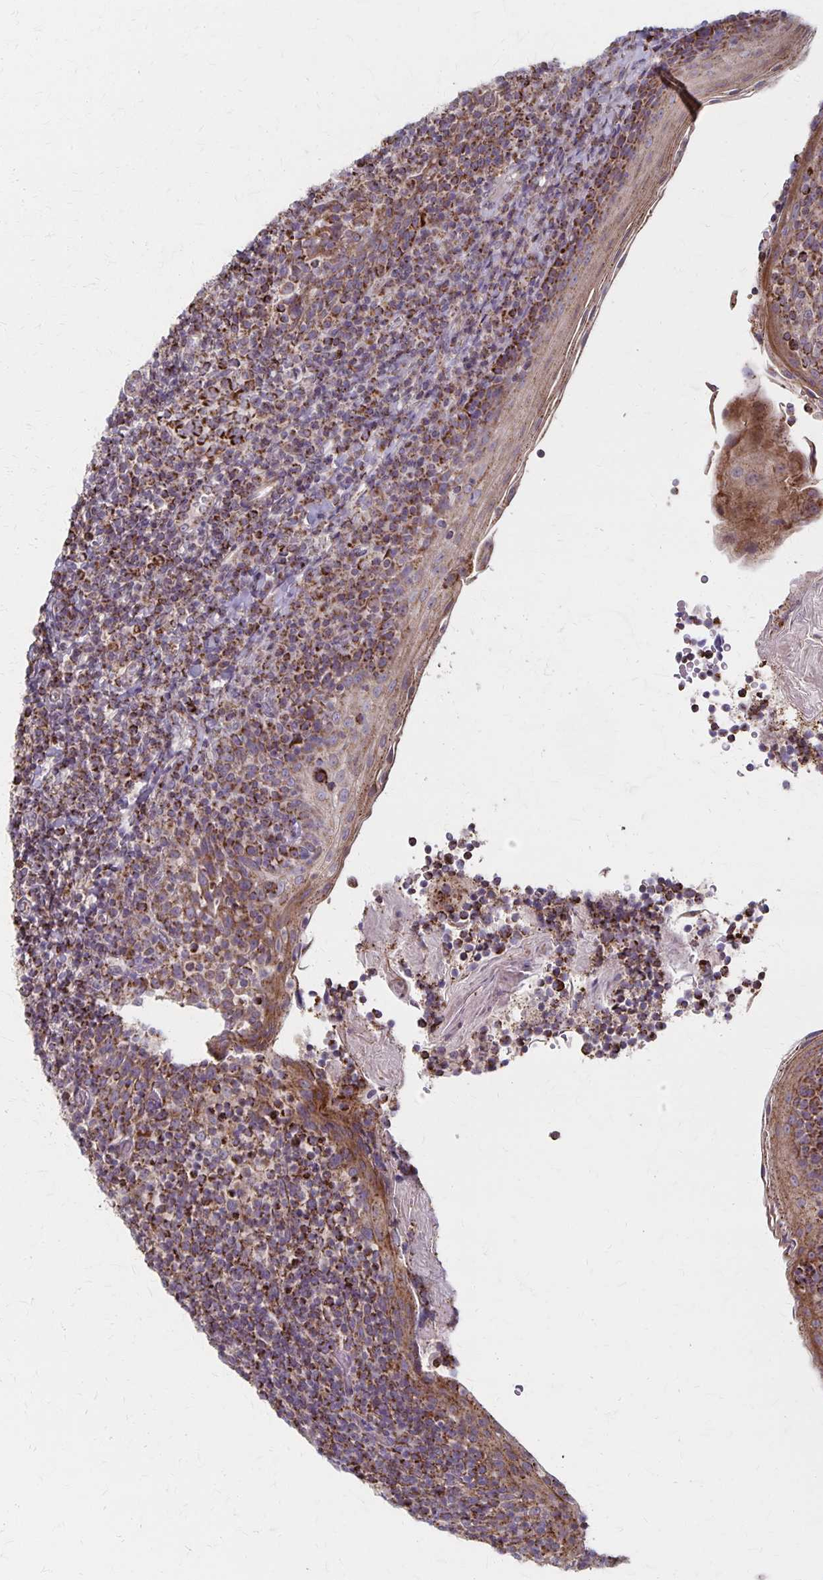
{"staining": {"intensity": "strong", "quantity": ">75%", "location": "cytoplasmic/membranous"}, "tissue": "tonsil", "cell_type": "Germinal center cells", "image_type": "normal", "snomed": [{"axis": "morphology", "description": "Normal tissue, NOS"}, {"axis": "topography", "description": "Tonsil"}], "caption": "Germinal center cells display high levels of strong cytoplasmic/membranous positivity in approximately >75% of cells in benign human tonsil.", "gene": "DYRK4", "patient": {"sex": "female", "age": 10}}